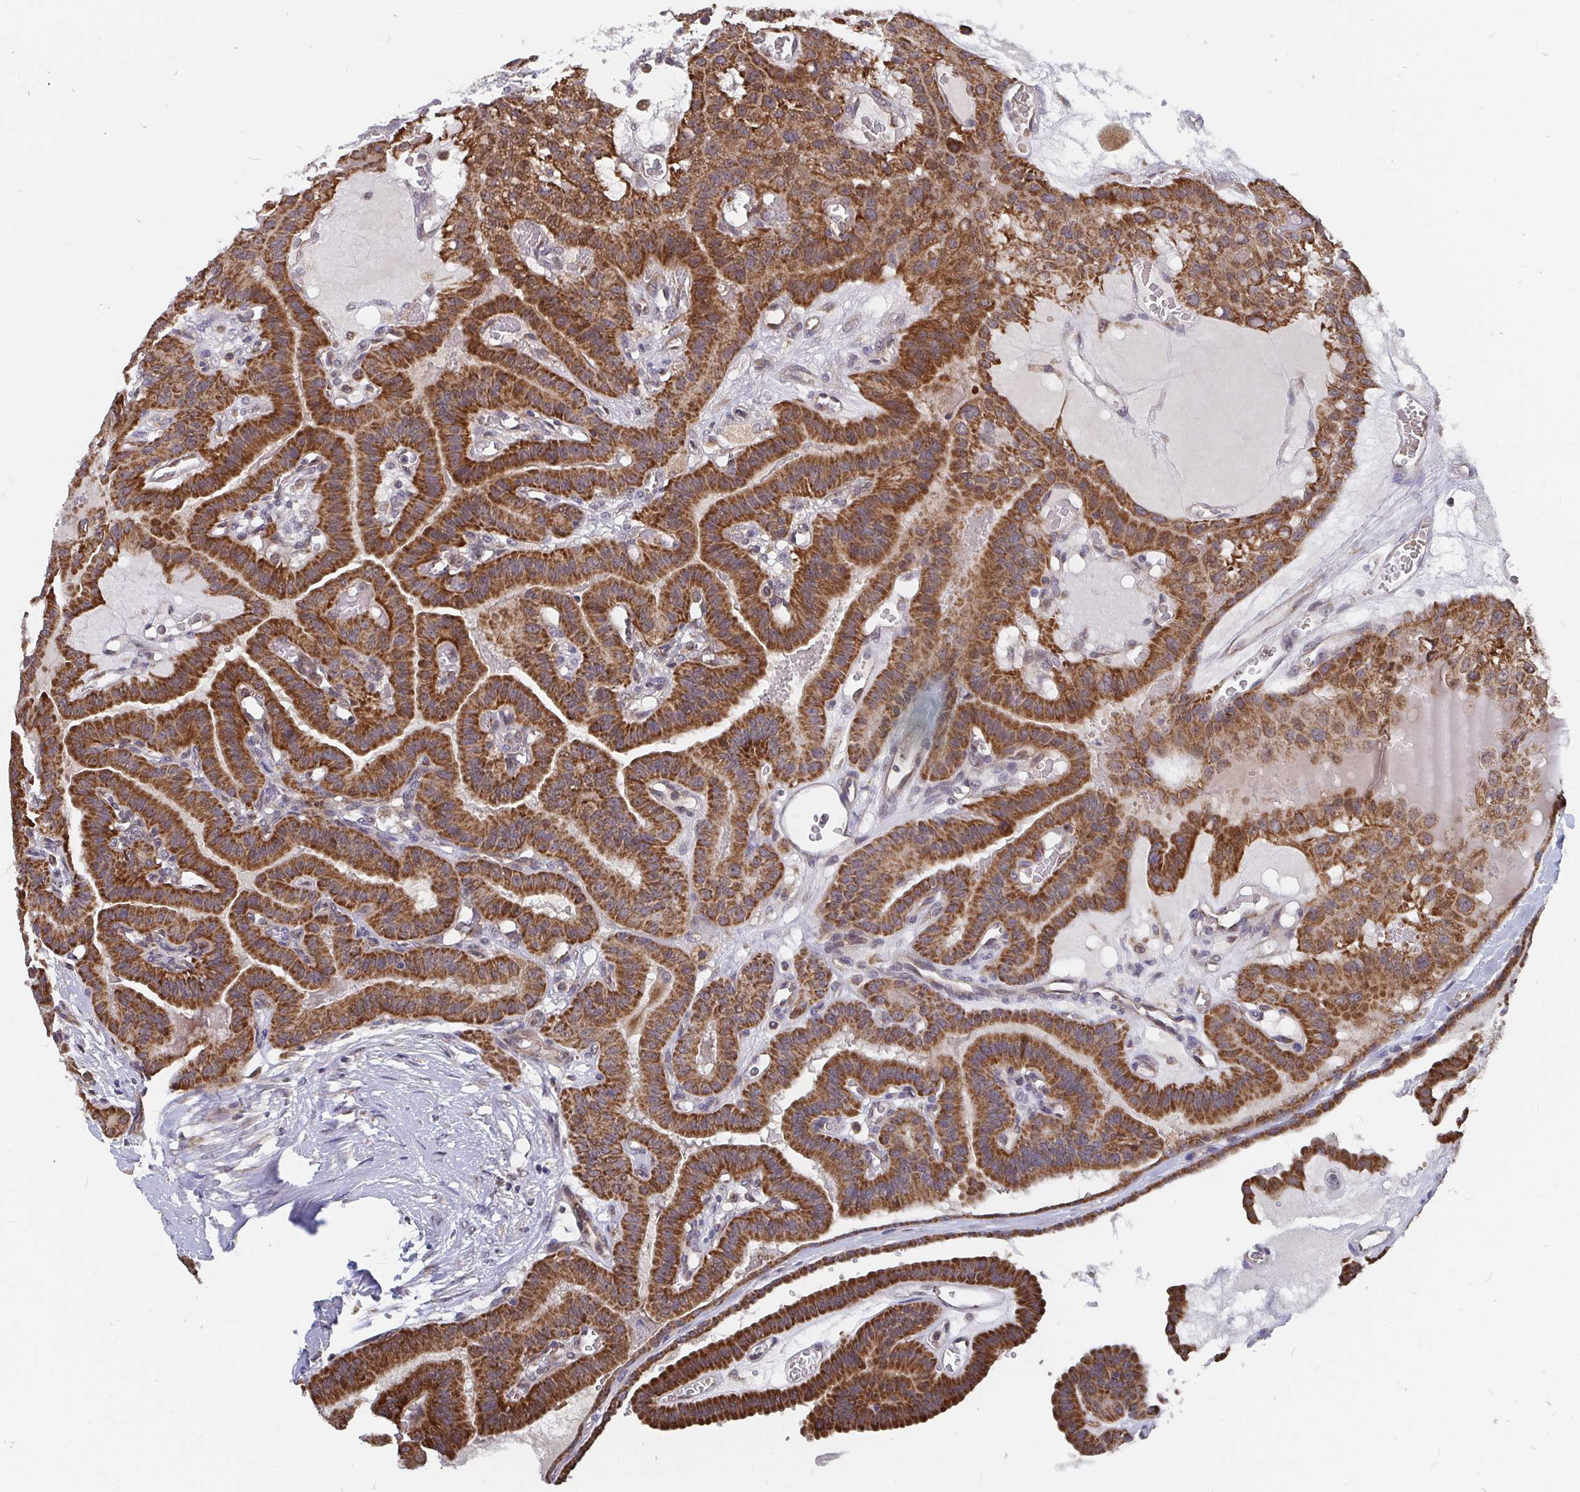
{"staining": {"intensity": "strong", "quantity": ">75%", "location": "cytoplasmic/membranous"}, "tissue": "thyroid cancer", "cell_type": "Tumor cells", "image_type": "cancer", "snomed": [{"axis": "morphology", "description": "Papillary adenocarcinoma, NOS"}, {"axis": "topography", "description": "Thyroid gland"}], "caption": "Thyroid papillary adenocarcinoma stained with a brown dye reveals strong cytoplasmic/membranous positive expression in approximately >75% of tumor cells.", "gene": "PDF", "patient": {"sex": "male", "age": 87}}